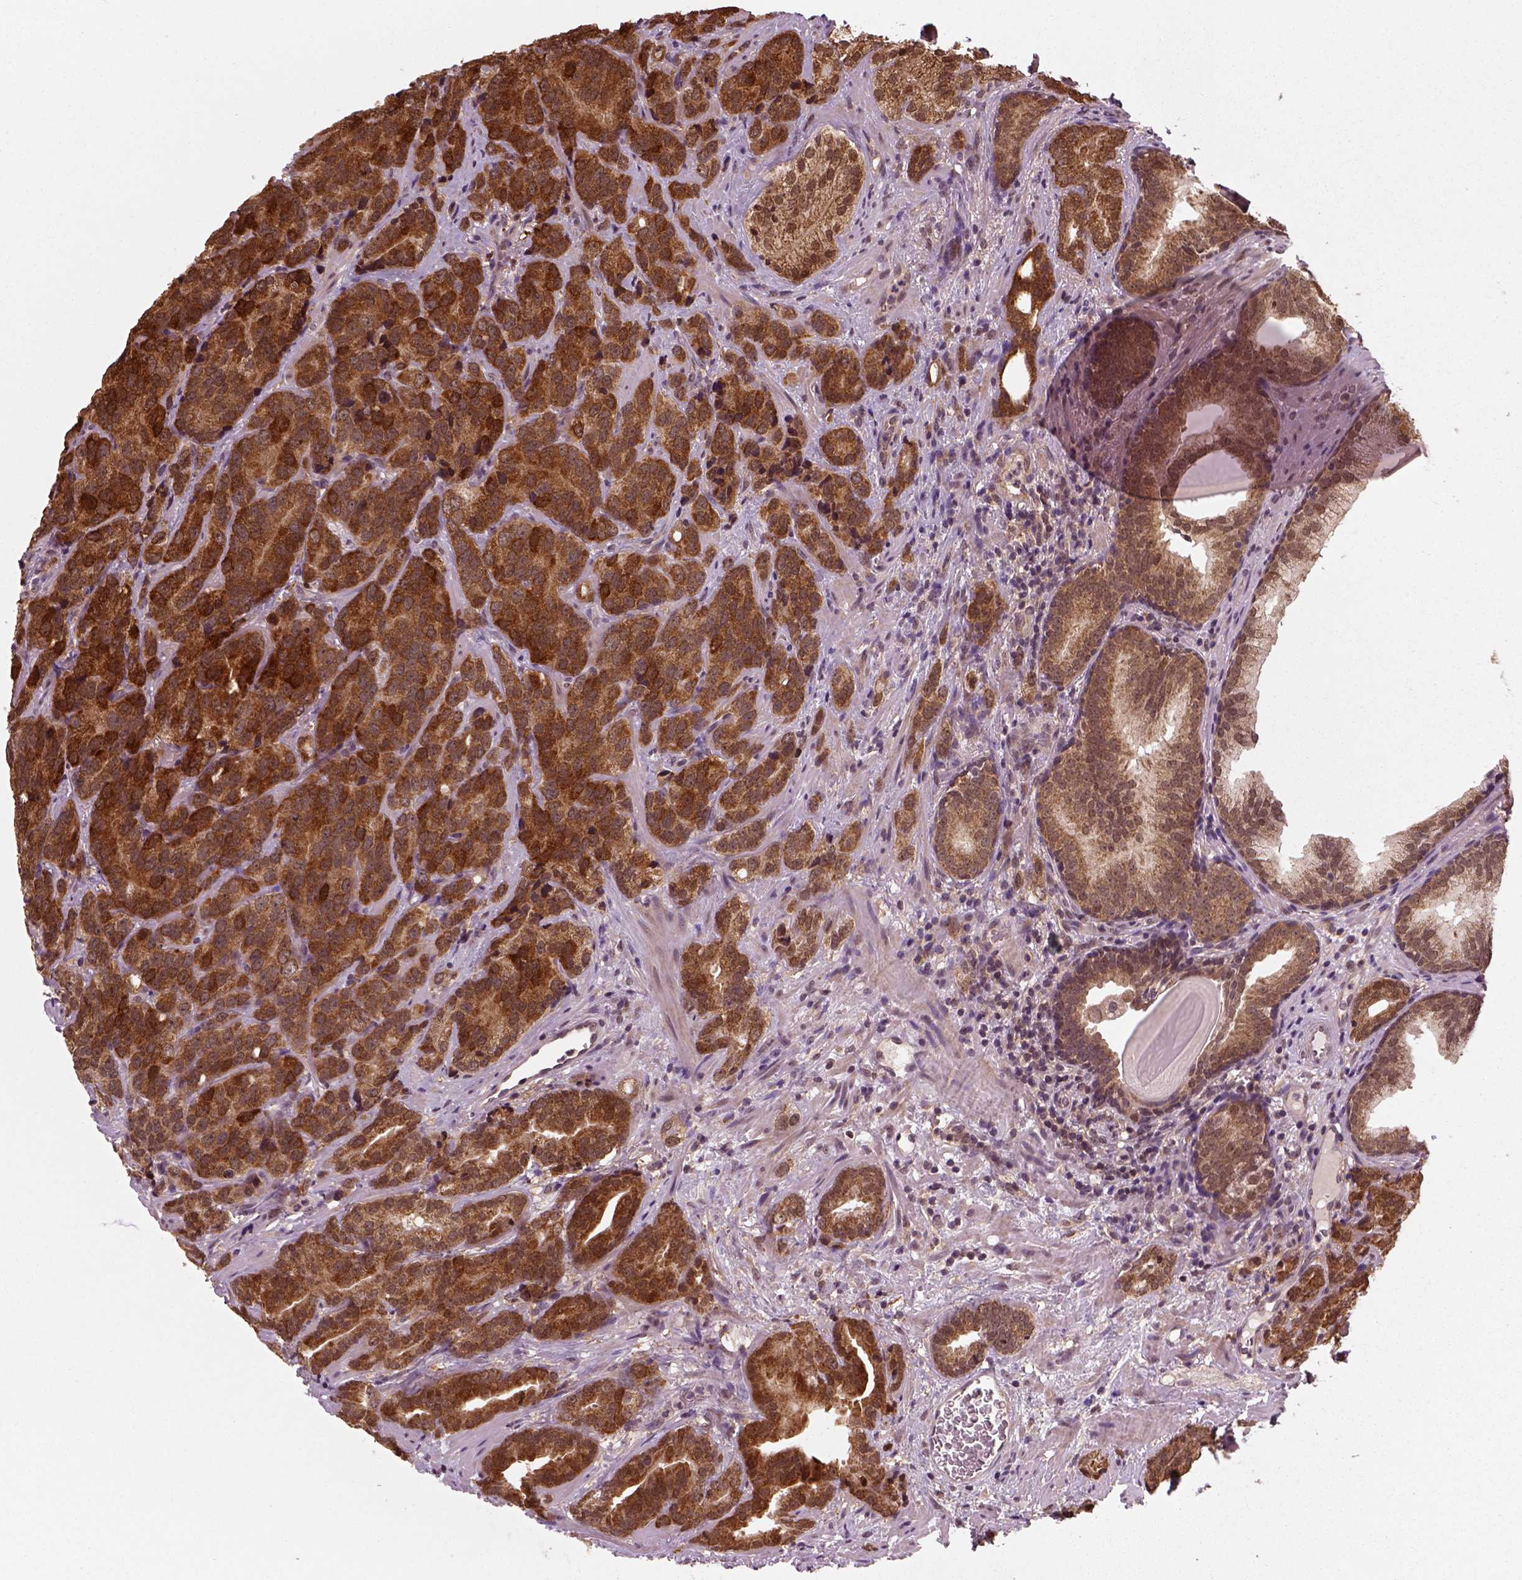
{"staining": {"intensity": "strong", "quantity": ">75%", "location": "cytoplasmic/membranous,nuclear"}, "tissue": "prostate cancer", "cell_type": "Tumor cells", "image_type": "cancer", "snomed": [{"axis": "morphology", "description": "Adenocarcinoma, NOS"}, {"axis": "topography", "description": "Prostate"}], "caption": "Protein analysis of adenocarcinoma (prostate) tissue shows strong cytoplasmic/membranous and nuclear expression in approximately >75% of tumor cells.", "gene": "NUDT9", "patient": {"sex": "male", "age": 71}}